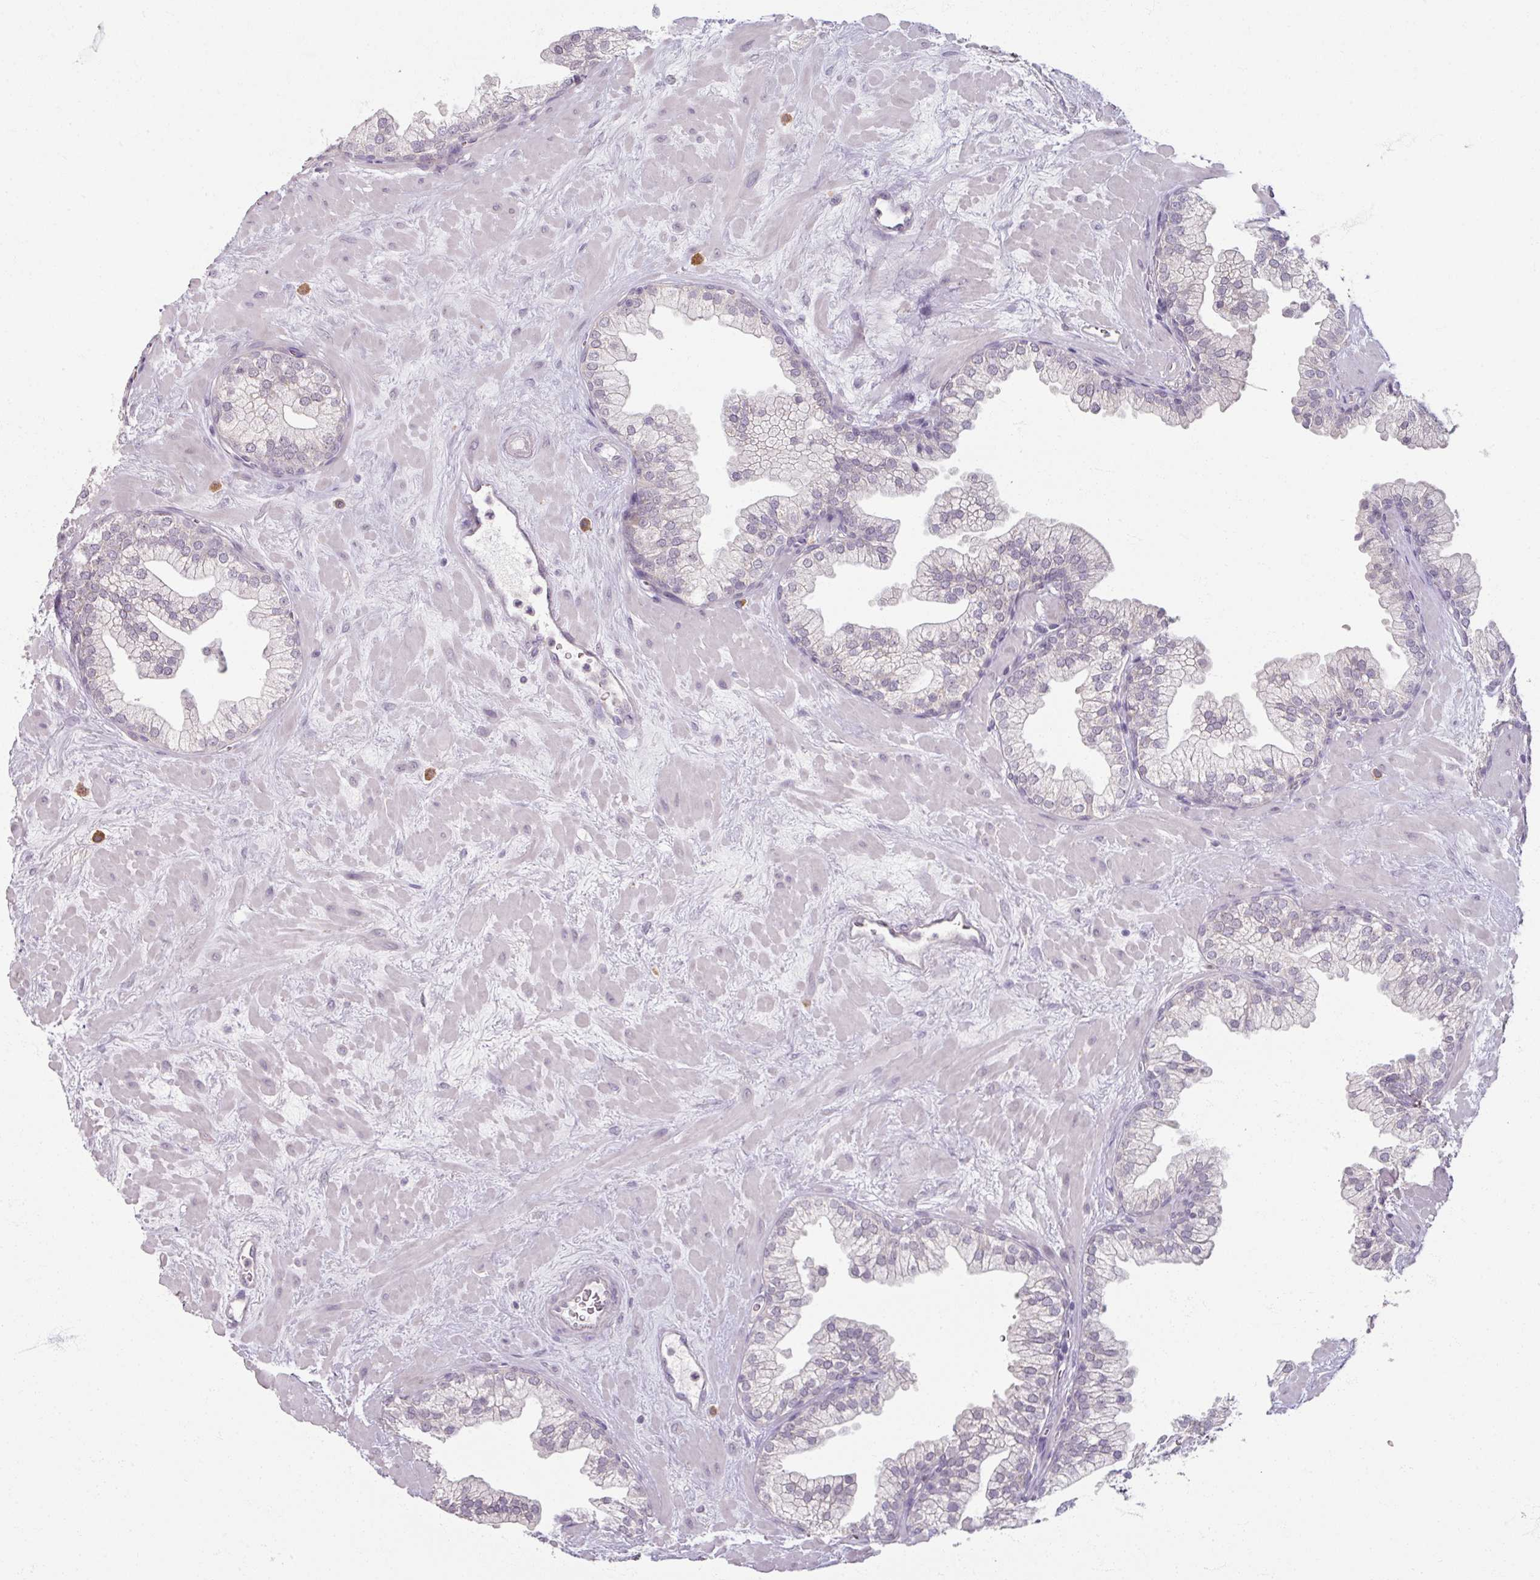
{"staining": {"intensity": "negative", "quantity": "none", "location": "none"}, "tissue": "prostate", "cell_type": "Glandular cells", "image_type": "normal", "snomed": [{"axis": "morphology", "description": "Normal tissue, NOS"}, {"axis": "topography", "description": "Prostate"}, {"axis": "topography", "description": "Peripheral nerve tissue"}], "caption": "The histopathology image displays no staining of glandular cells in normal prostate. Brightfield microscopy of immunohistochemistry (IHC) stained with DAB (3,3'-diaminobenzidine) (brown) and hematoxylin (blue), captured at high magnification.", "gene": "SOX11", "patient": {"sex": "male", "age": 61}}